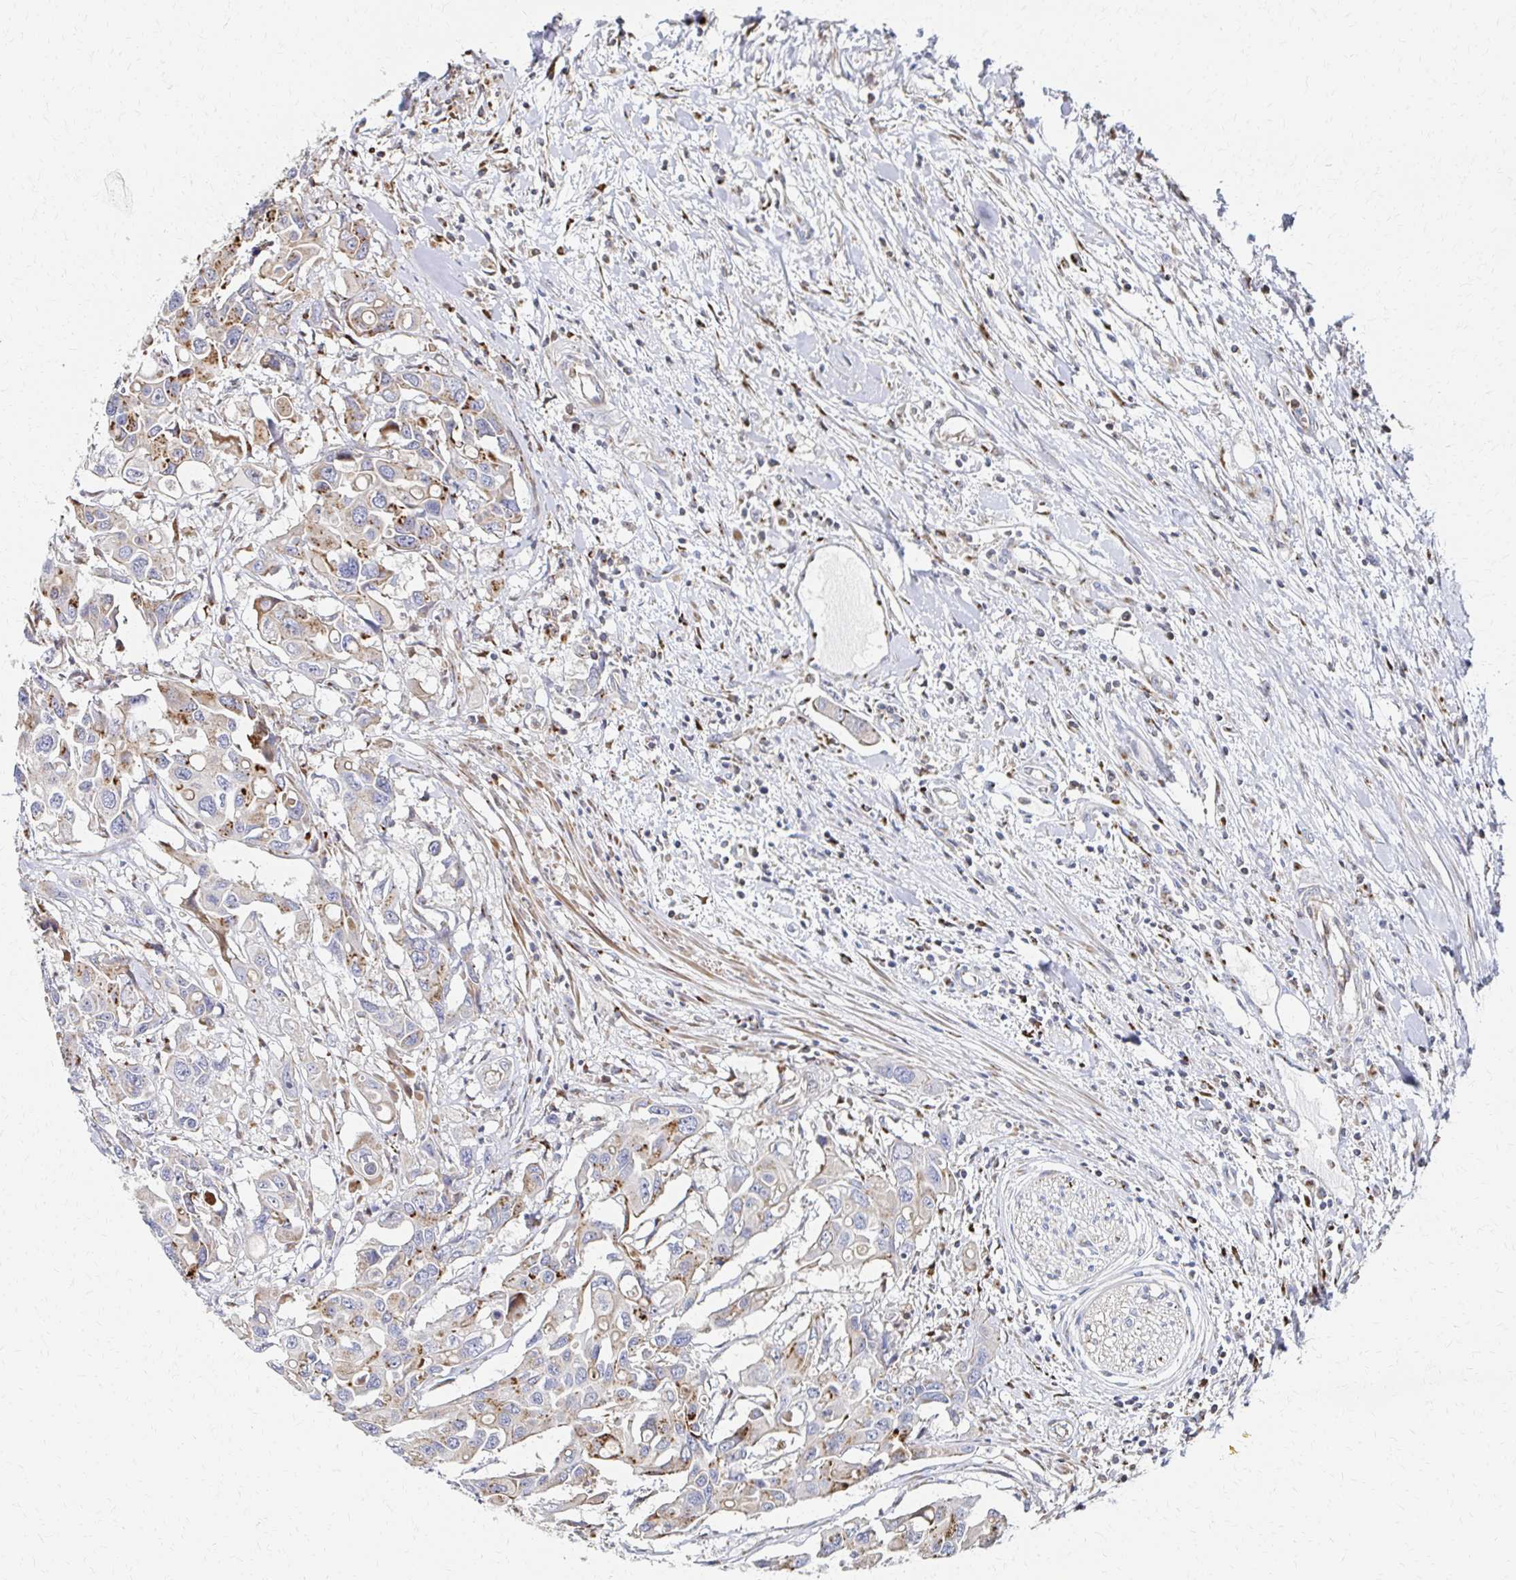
{"staining": {"intensity": "weak", "quantity": "25%-75%", "location": "cytoplasmic/membranous"}, "tissue": "colorectal cancer", "cell_type": "Tumor cells", "image_type": "cancer", "snomed": [{"axis": "morphology", "description": "Adenocarcinoma, NOS"}, {"axis": "topography", "description": "Colon"}], "caption": "Colorectal cancer (adenocarcinoma) tissue demonstrates weak cytoplasmic/membranous expression in approximately 25%-75% of tumor cells, visualized by immunohistochemistry.", "gene": "MAN1A1", "patient": {"sex": "male", "age": 77}}